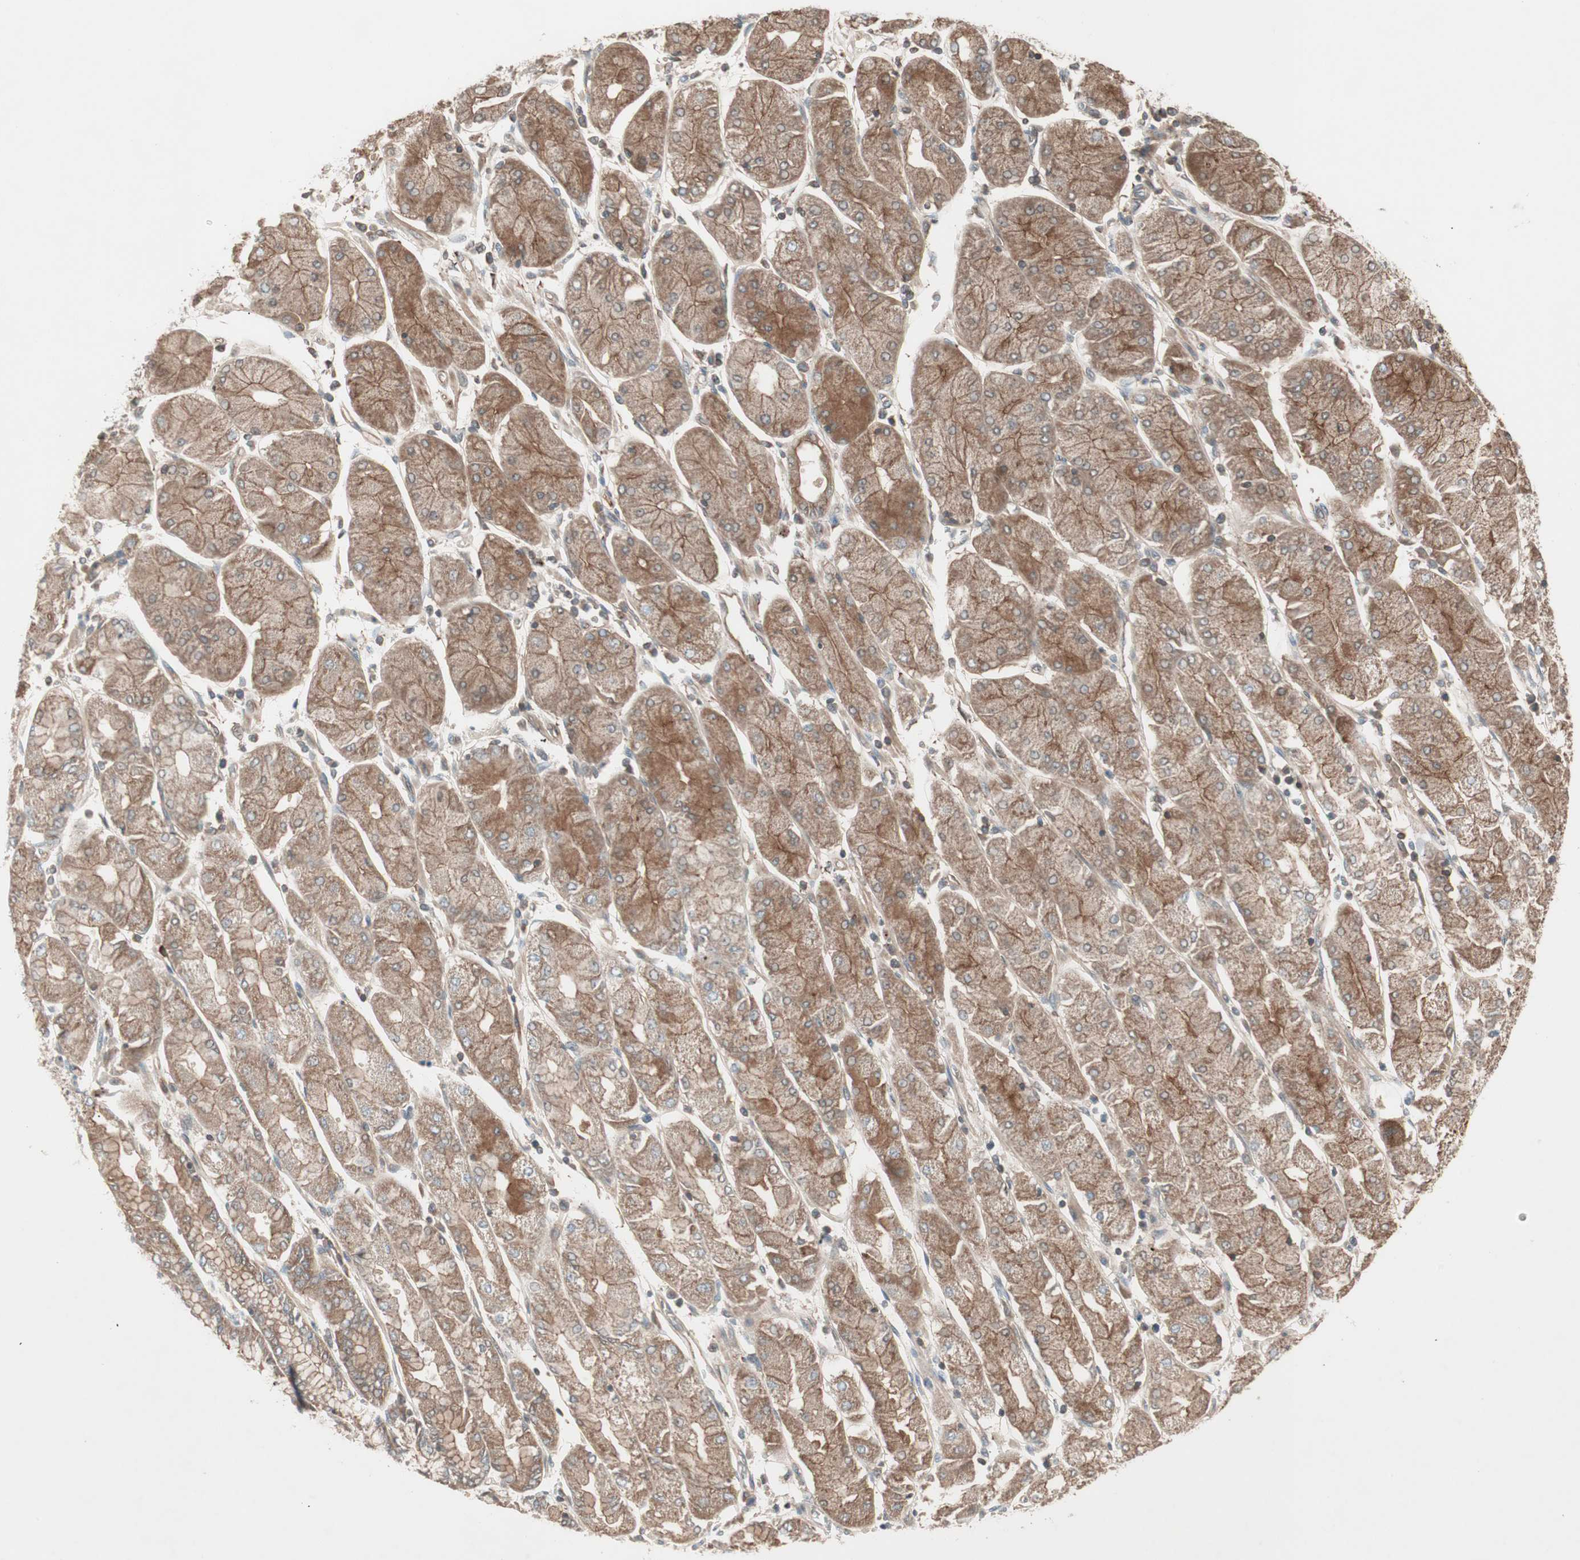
{"staining": {"intensity": "strong", "quantity": ">75%", "location": "cytoplasmic/membranous"}, "tissue": "stomach cancer", "cell_type": "Tumor cells", "image_type": "cancer", "snomed": [{"axis": "morphology", "description": "Normal tissue, NOS"}, {"axis": "morphology", "description": "Adenocarcinoma, NOS"}, {"axis": "topography", "description": "Stomach, upper"}, {"axis": "topography", "description": "Stomach"}], "caption": "Strong cytoplasmic/membranous staining is present in about >75% of tumor cells in stomach cancer.", "gene": "TFPI", "patient": {"sex": "male", "age": 59}}